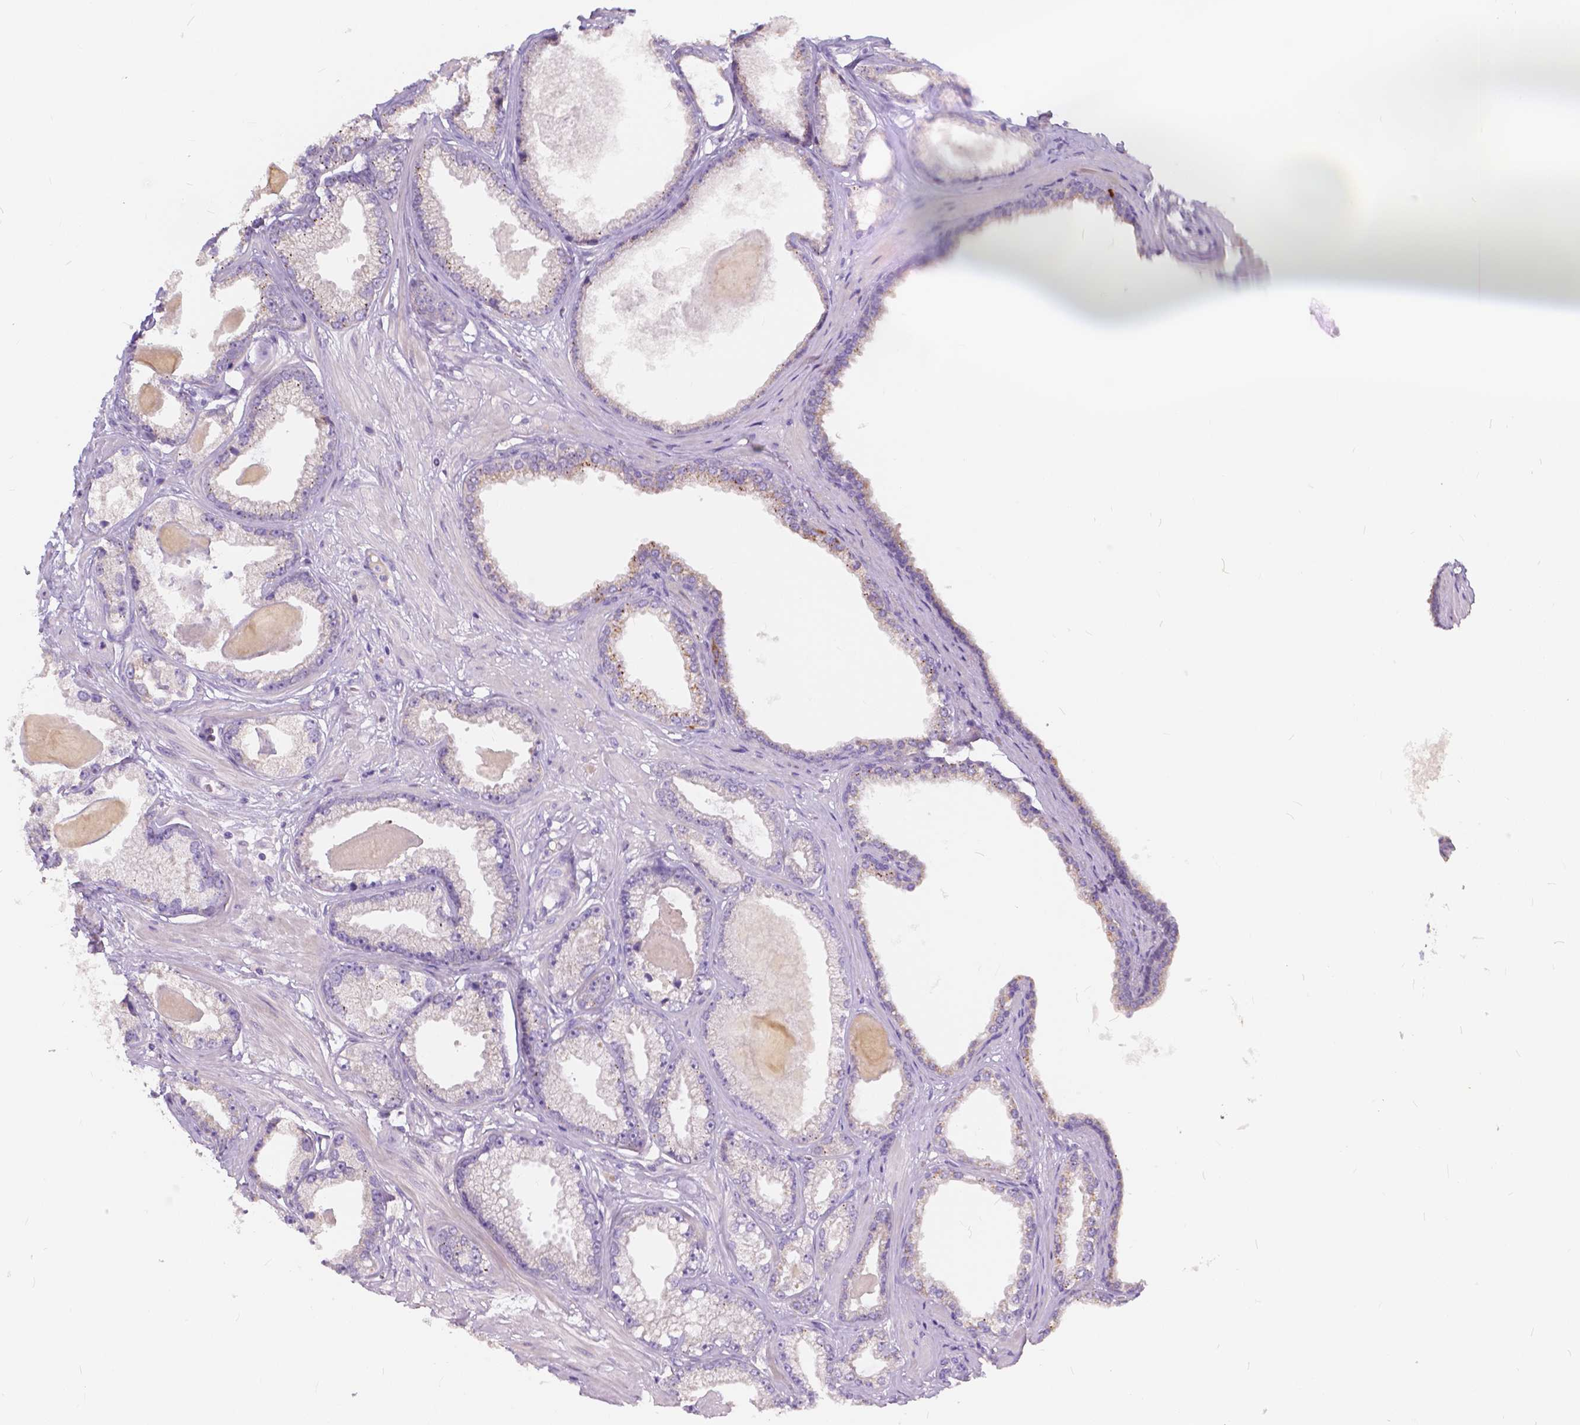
{"staining": {"intensity": "negative", "quantity": "none", "location": "none"}, "tissue": "prostate cancer", "cell_type": "Tumor cells", "image_type": "cancer", "snomed": [{"axis": "morphology", "description": "Adenocarcinoma, Low grade"}, {"axis": "topography", "description": "Prostate"}], "caption": "The micrograph shows no staining of tumor cells in prostate cancer (low-grade adenocarcinoma).", "gene": "RNF186", "patient": {"sex": "male", "age": 64}}